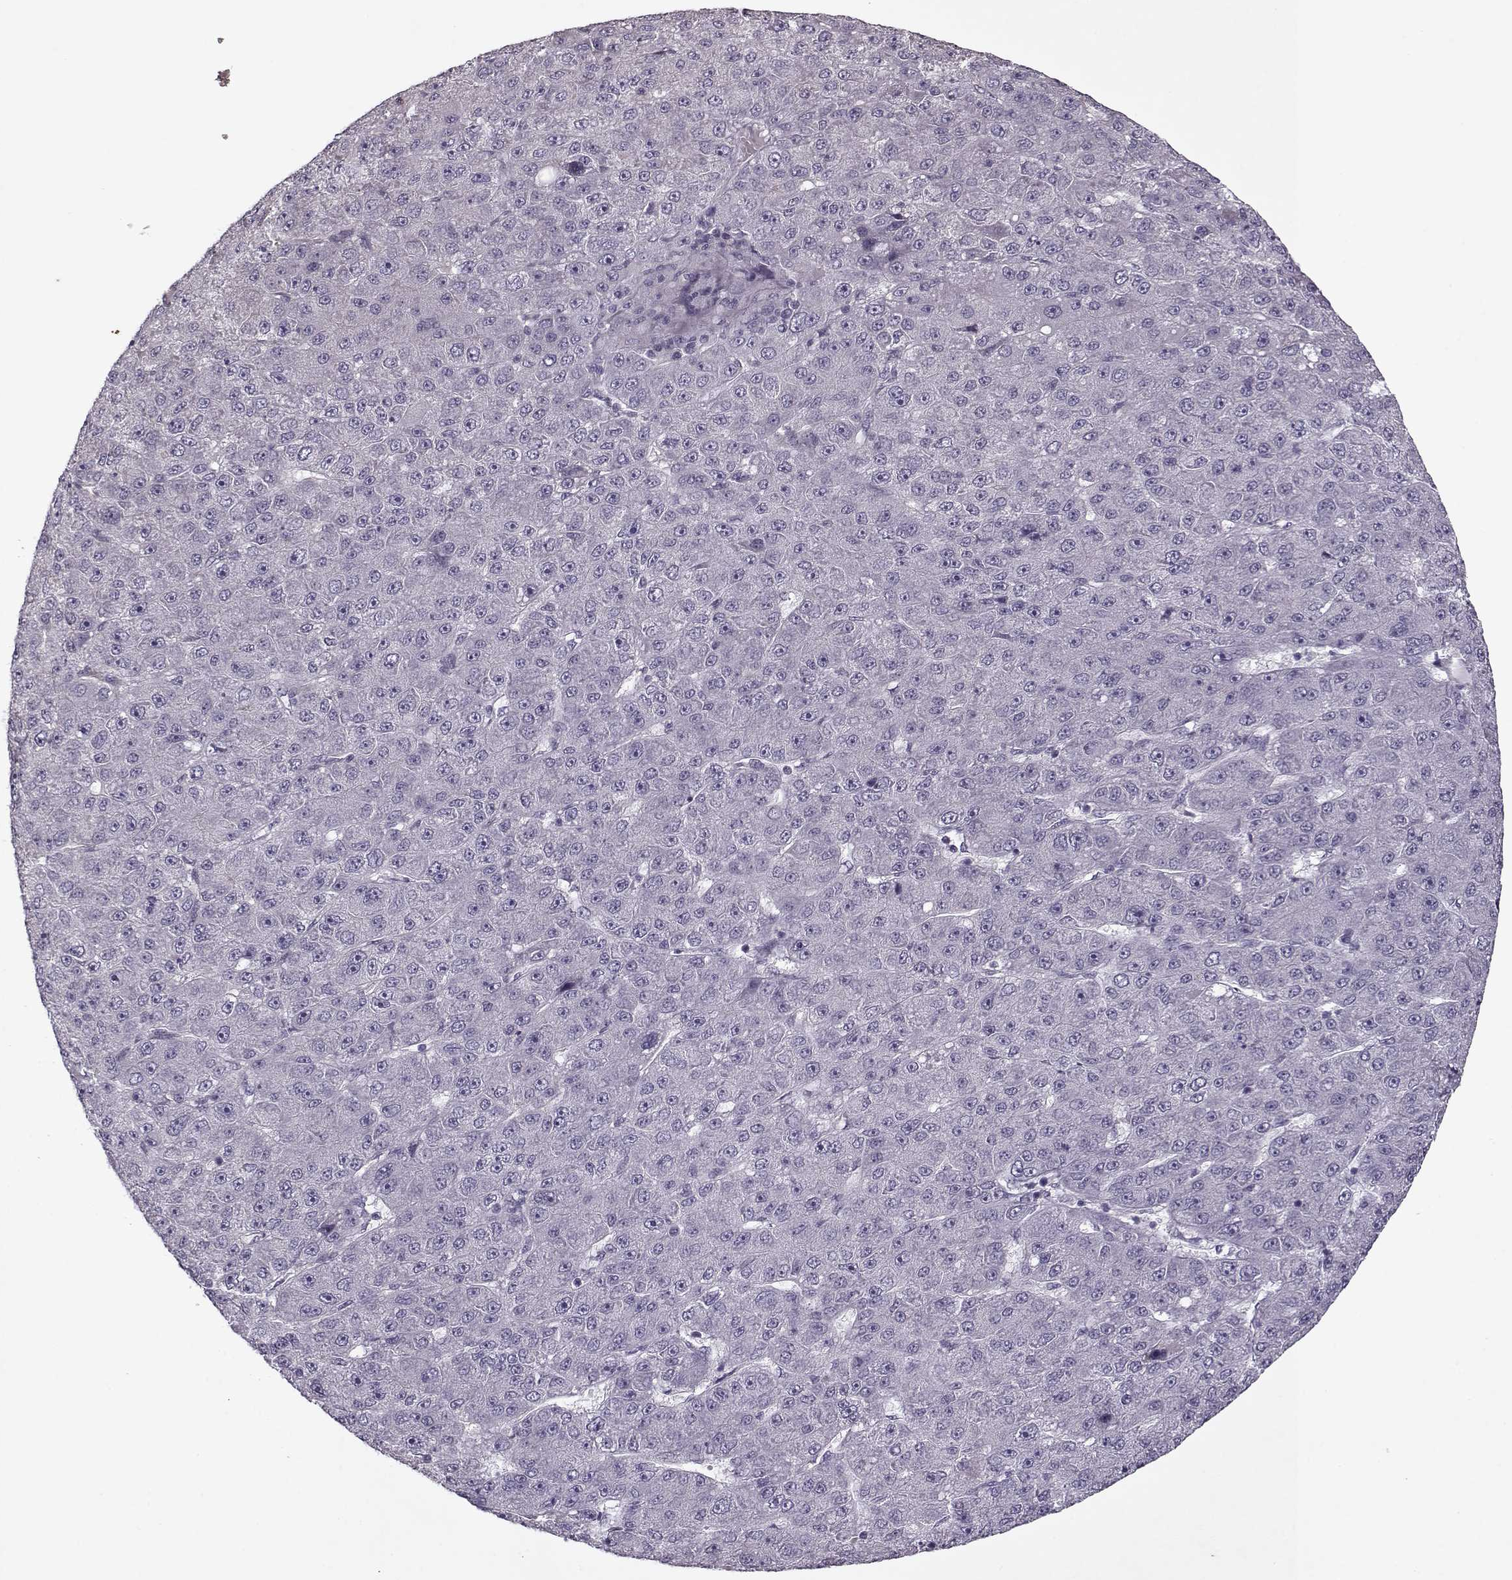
{"staining": {"intensity": "negative", "quantity": "none", "location": "none"}, "tissue": "liver cancer", "cell_type": "Tumor cells", "image_type": "cancer", "snomed": [{"axis": "morphology", "description": "Carcinoma, Hepatocellular, NOS"}, {"axis": "topography", "description": "Liver"}], "caption": "Human liver cancer (hepatocellular carcinoma) stained for a protein using immunohistochemistry (IHC) reveals no staining in tumor cells.", "gene": "KRT9", "patient": {"sex": "male", "age": 67}}